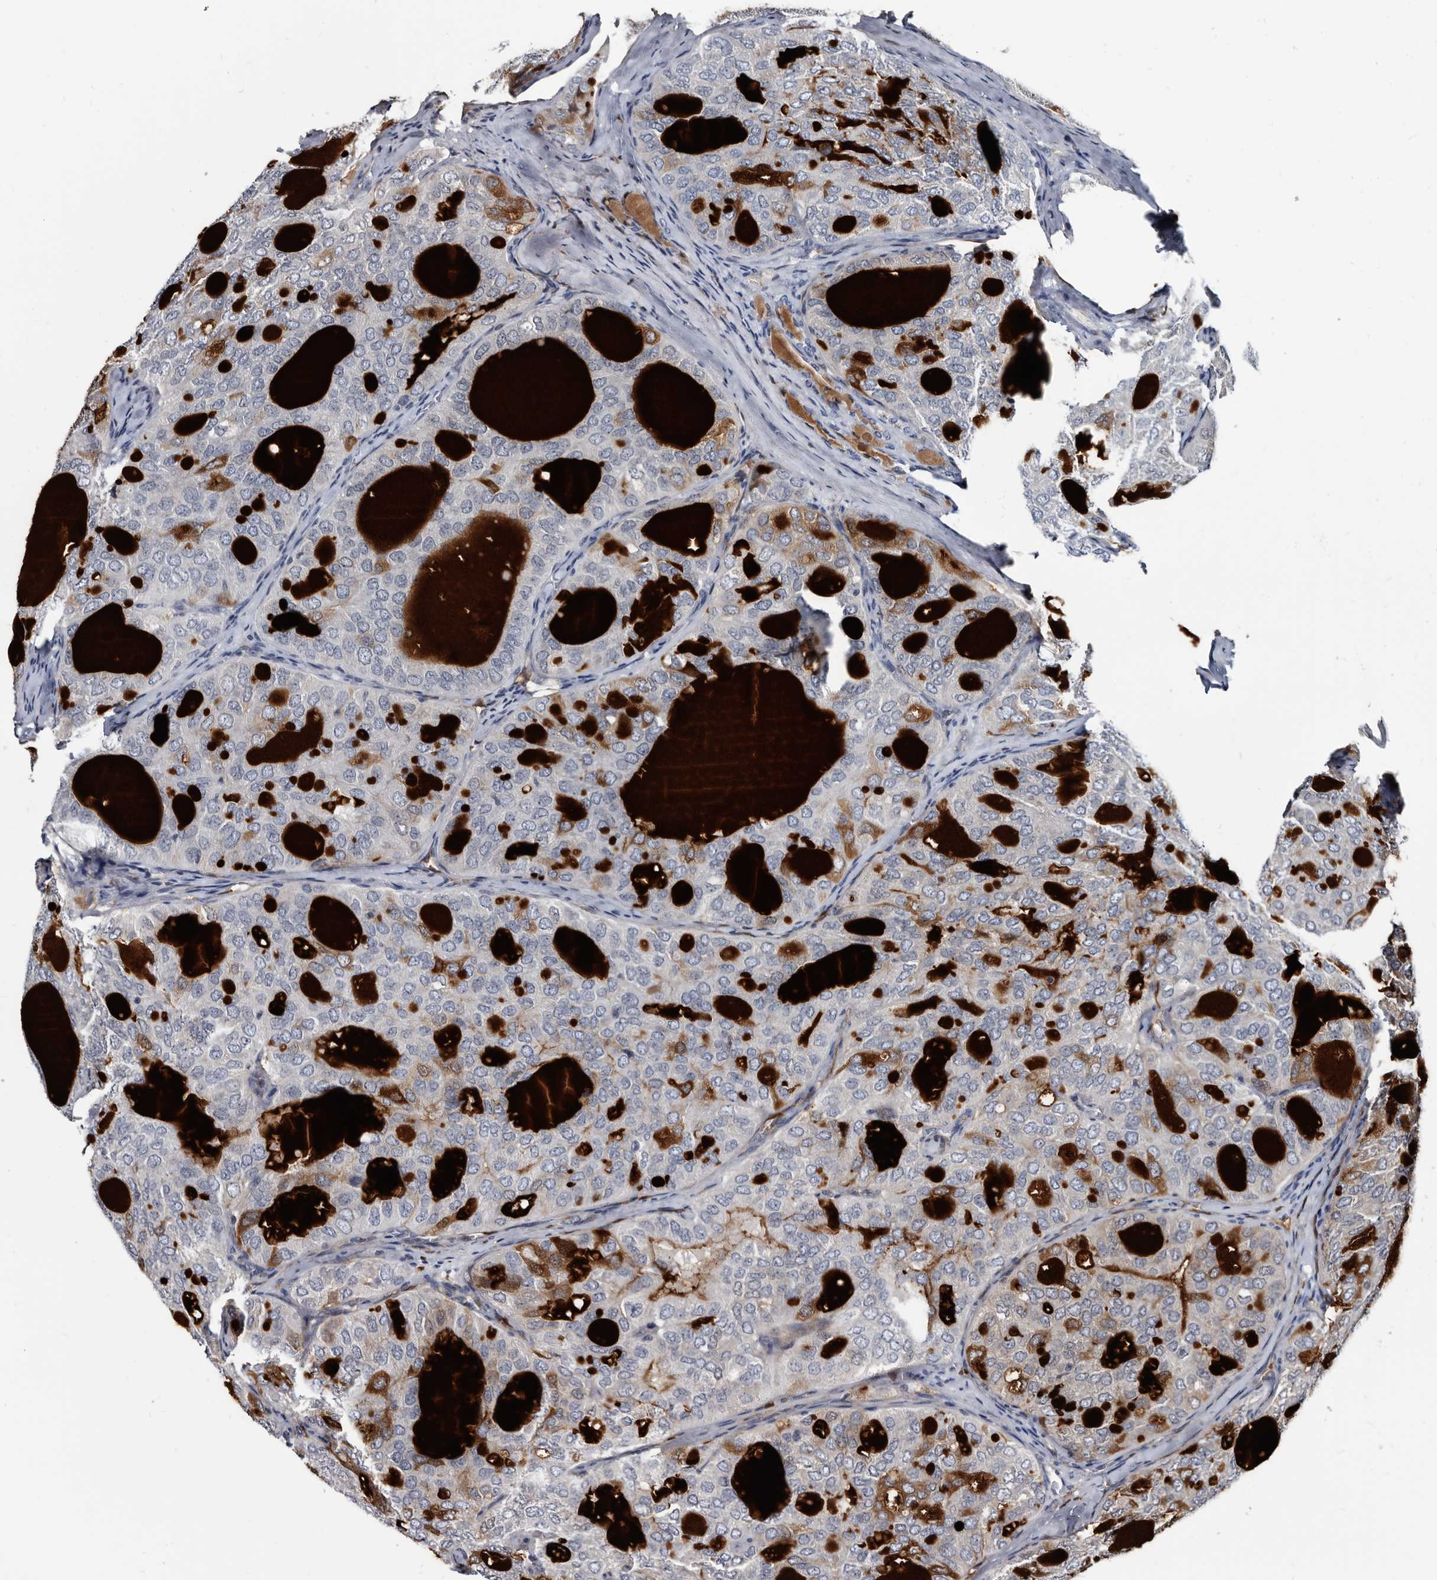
{"staining": {"intensity": "moderate", "quantity": "<25%", "location": "cytoplasmic/membranous"}, "tissue": "thyroid cancer", "cell_type": "Tumor cells", "image_type": "cancer", "snomed": [{"axis": "morphology", "description": "Follicular adenoma carcinoma, NOS"}, {"axis": "topography", "description": "Thyroid gland"}], "caption": "Protein expression analysis of thyroid follicular adenoma carcinoma exhibits moderate cytoplasmic/membranous positivity in approximately <25% of tumor cells.", "gene": "PRSS8", "patient": {"sex": "male", "age": 75}}